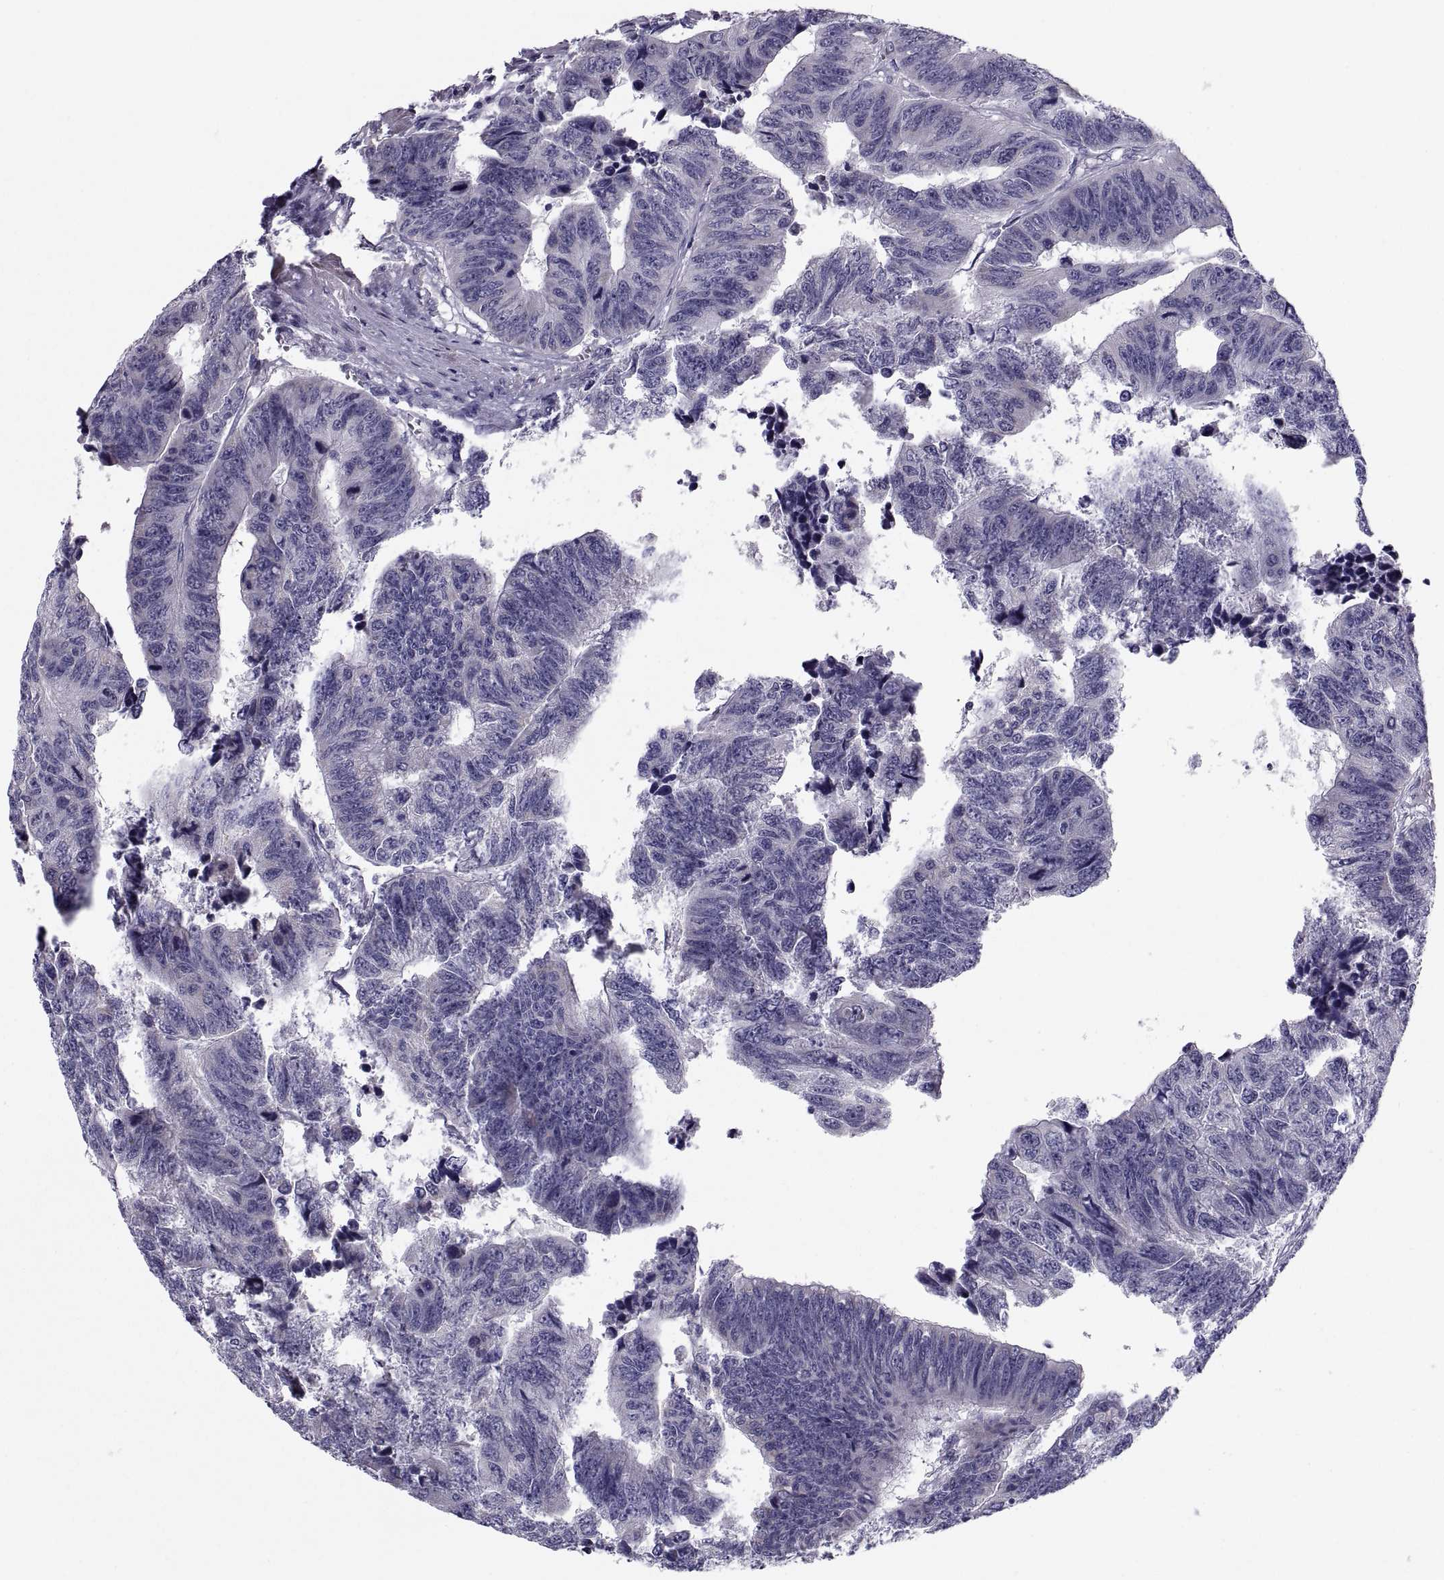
{"staining": {"intensity": "negative", "quantity": "none", "location": "none"}, "tissue": "colorectal cancer", "cell_type": "Tumor cells", "image_type": "cancer", "snomed": [{"axis": "morphology", "description": "Adenocarcinoma, NOS"}, {"axis": "topography", "description": "Rectum"}], "caption": "Tumor cells show no significant protein expression in colorectal cancer.", "gene": "PDZRN4", "patient": {"sex": "female", "age": 85}}